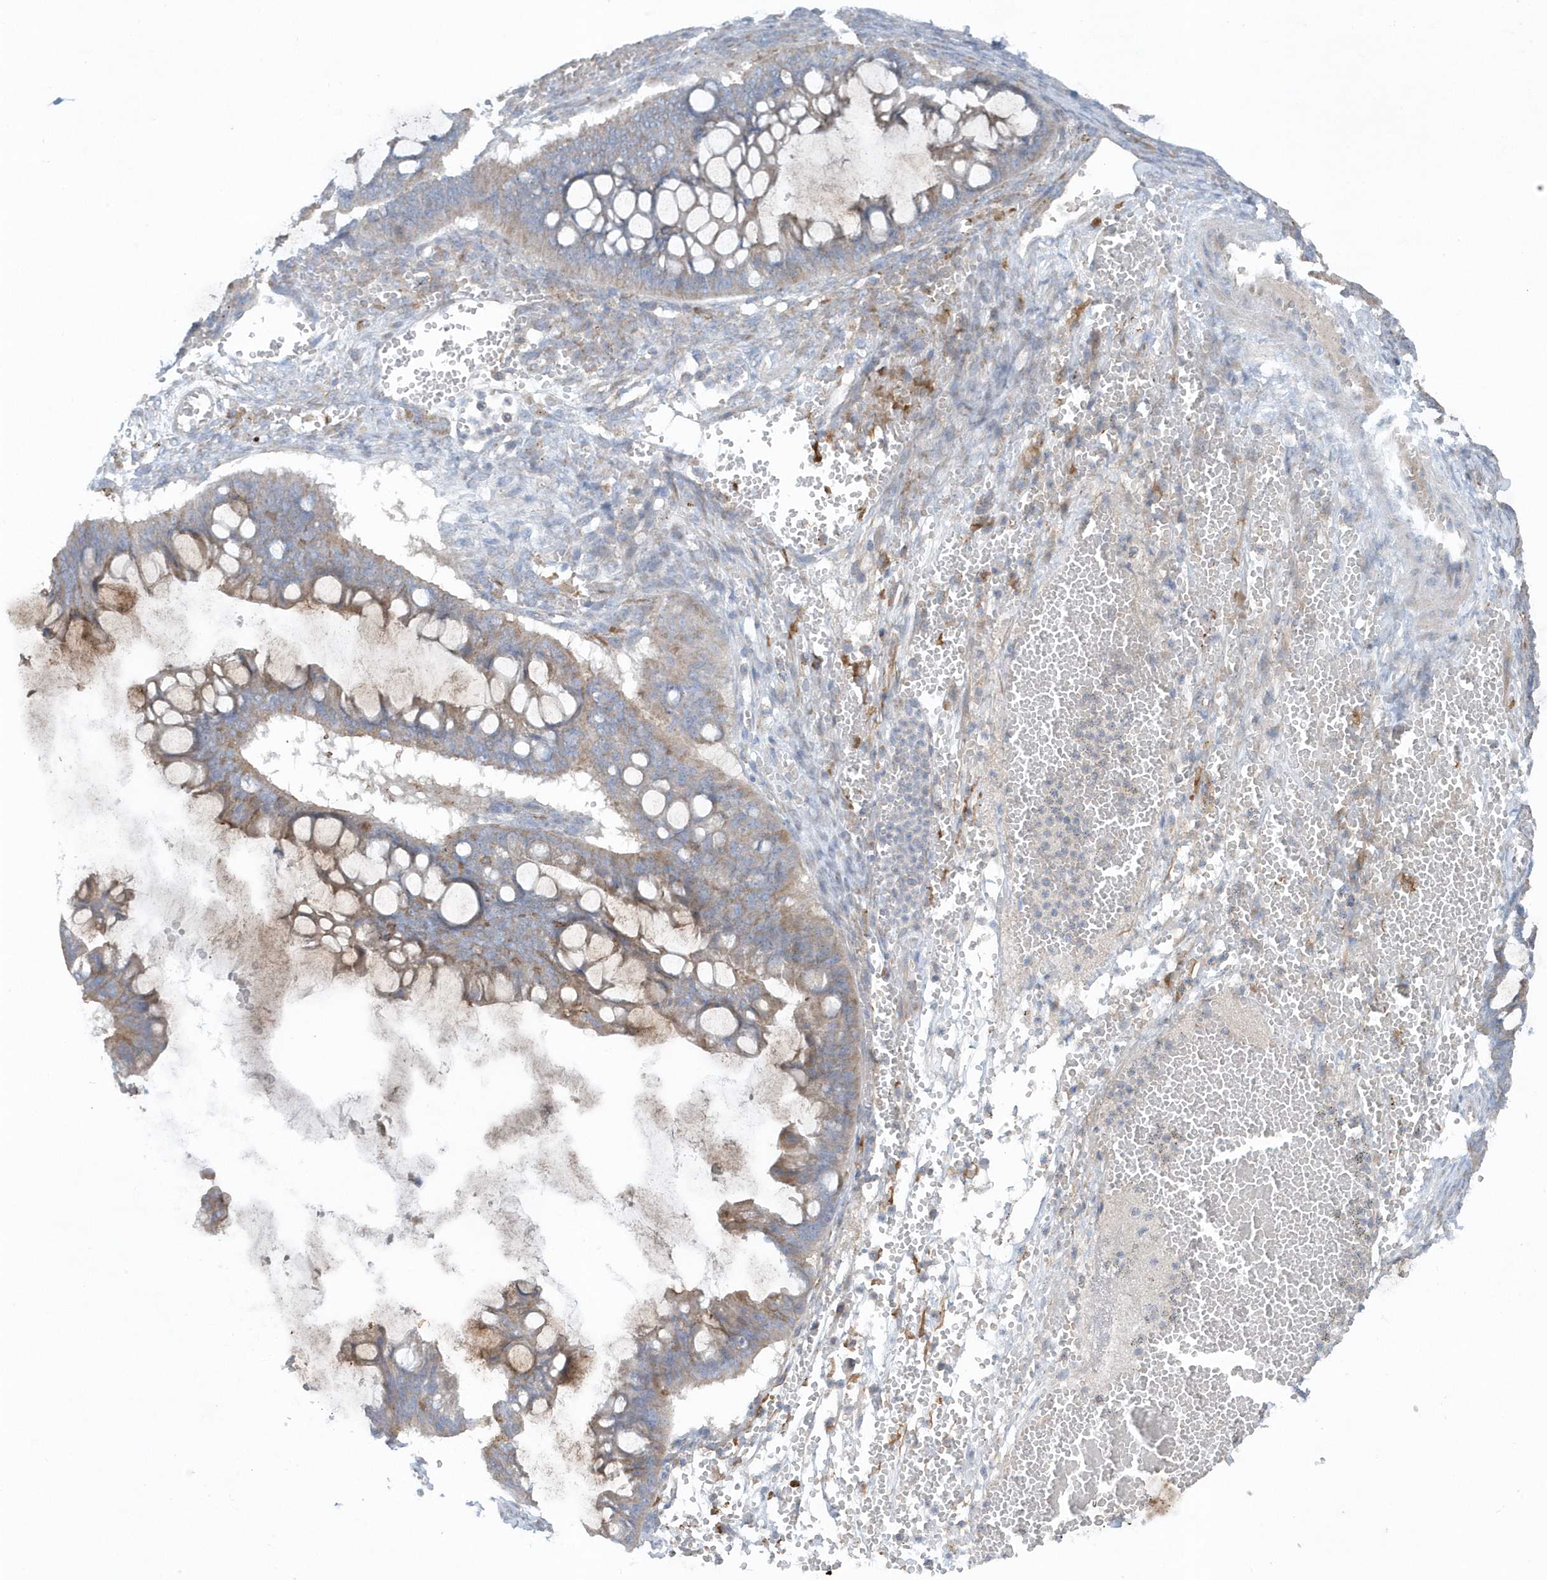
{"staining": {"intensity": "moderate", "quantity": "25%-75%", "location": "cytoplasmic/membranous"}, "tissue": "ovarian cancer", "cell_type": "Tumor cells", "image_type": "cancer", "snomed": [{"axis": "morphology", "description": "Cystadenocarcinoma, mucinous, NOS"}, {"axis": "topography", "description": "Ovary"}], "caption": "This is a photomicrograph of immunohistochemistry staining of mucinous cystadenocarcinoma (ovarian), which shows moderate positivity in the cytoplasmic/membranous of tumor cells.", "gene": "SLC38A2", "patient": {"sex": "female", "age": 73}}